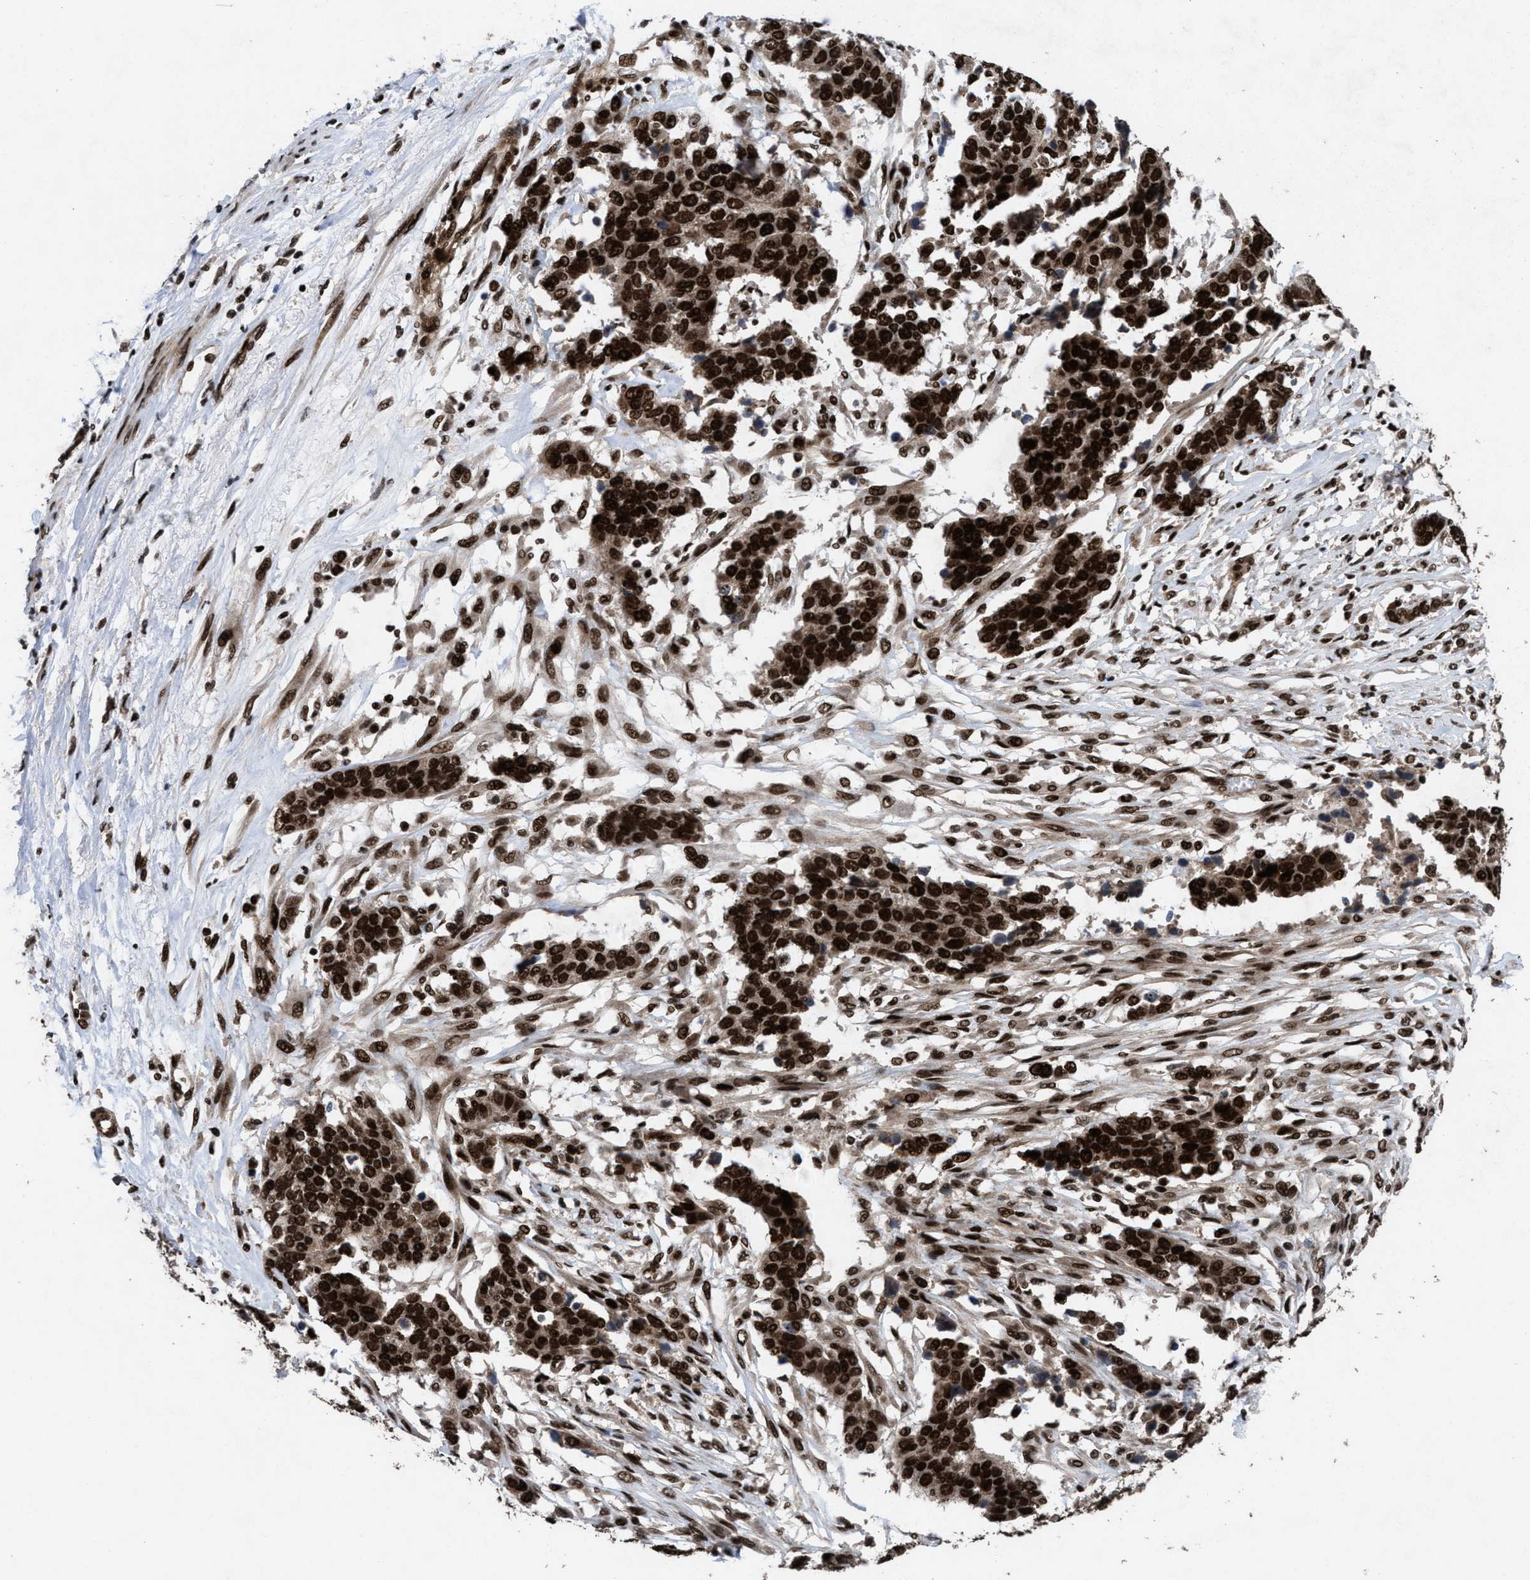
{"staining": {"intensity": "strong", "quantity": ">75%", "location": "nuclear"}, "tissue": "ovarian cancer", "cell_type": "Tumor cells", "image_type": "cancer", "snomed": [{"axis": "morphology", "description": "Cystadenocarcinoma, serous, NOS"}, {"axis": "topography", "description": "Ovary"}], "caption": "Protein positivity by IHC demonstrates strong nuclear positivity in approximately >75% of tumor cells in serous cystadenocarcinoma (ovarian).", "gene": "WIZ", "patient": {"sex": "female", "age": 44}}